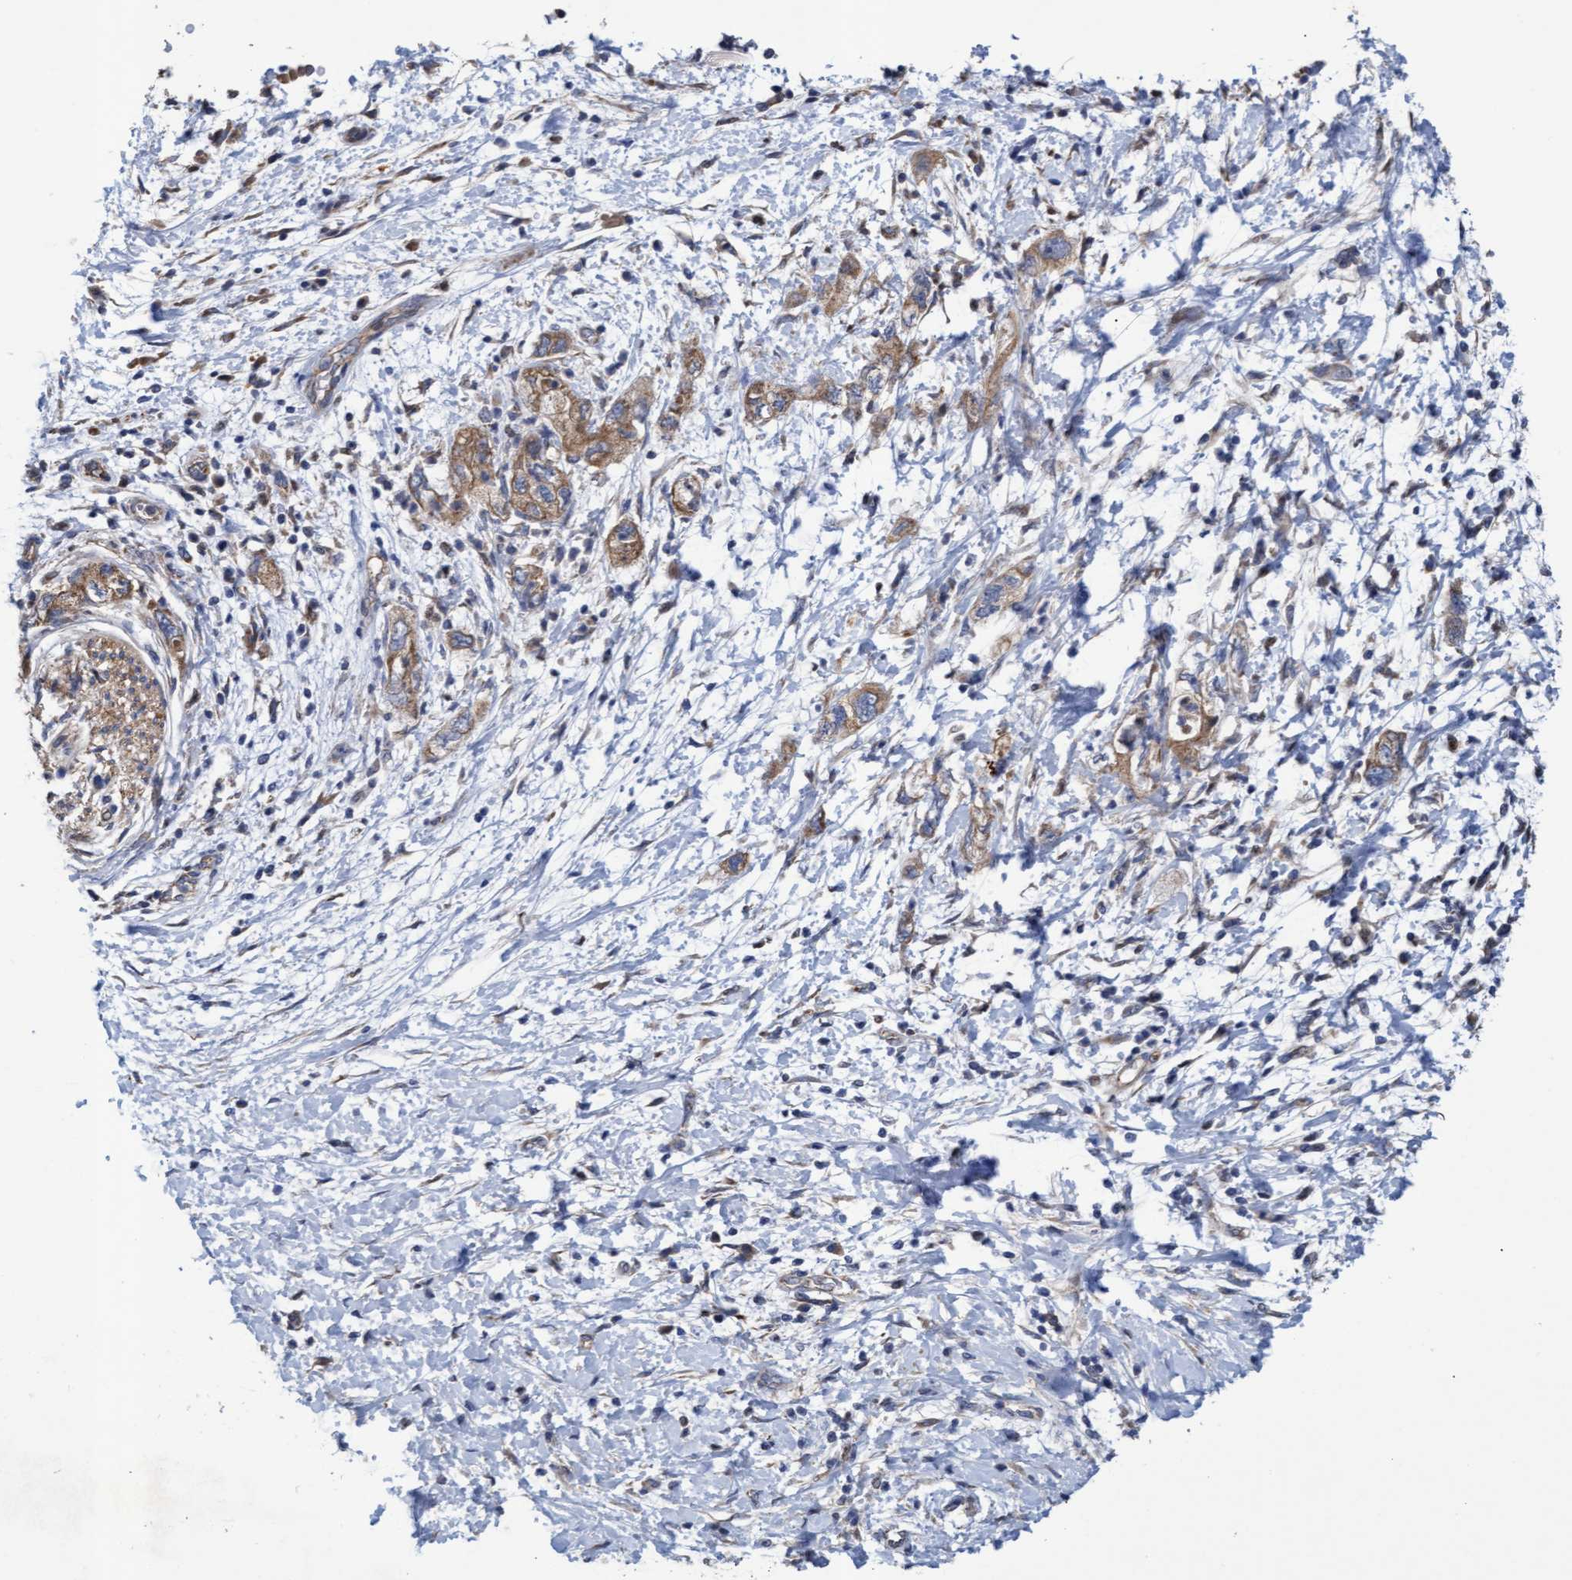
{"staining": {"intensity": "weak", "quantity": ">75%", "location": "cytoplasmic/membranous"}, "tissue": "pancreatic cancer", "cell_type": "Tumor cells", "image_type": "cancer", "snomed": [{"axis": "morphology", "description": "Adenocarcinoma, NOS"}, {"axis": "topography", "description": "Pancreas"}], "caption": "Weak cytoplasmic/membranous protein positivity is identified in approximately >75% of tumor cells in adenocarcinoma (pancreatic).", "gene": "MRPL38", "patient": {"sex": "female", "age": 73}}